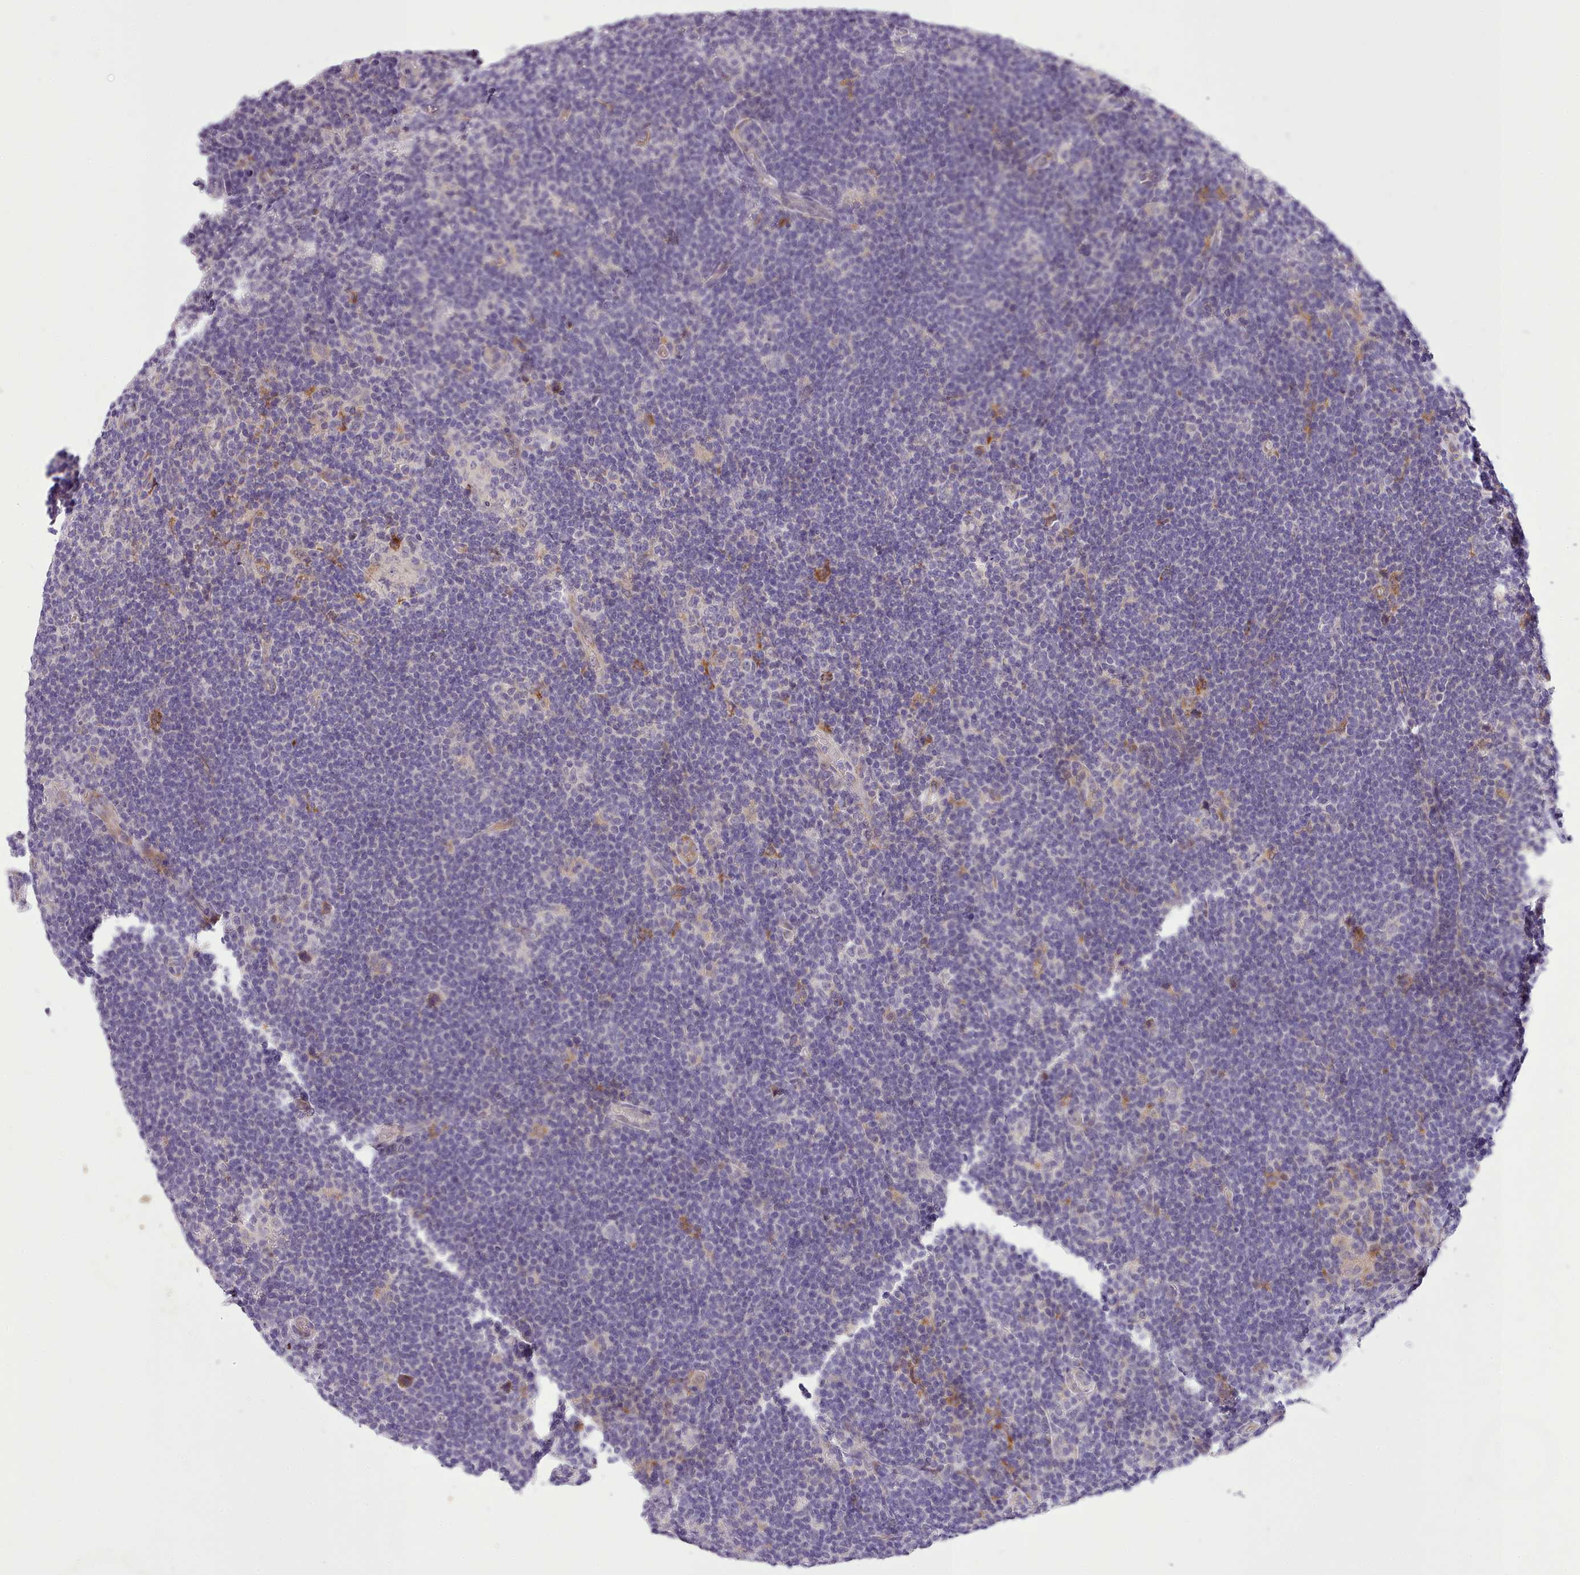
{"staining": {"intensity": "negative", "quantity": "none", "location": "none"}, "tissue": "lymphoma", "cell_type": "Tumor cells", "image_type": "cancer", "snomed": [{"axis": "morphology", "description": "Hodgkin's disease, NOS"}, {"axis": "topography", "description": "Lymph node"}], "caption": "This is a histopathology image of IHC staining of lymphoma, which shows no expression in tumor cells.", "gene": "FAM83E", "patient": {"sex": "female", "age": 57}}